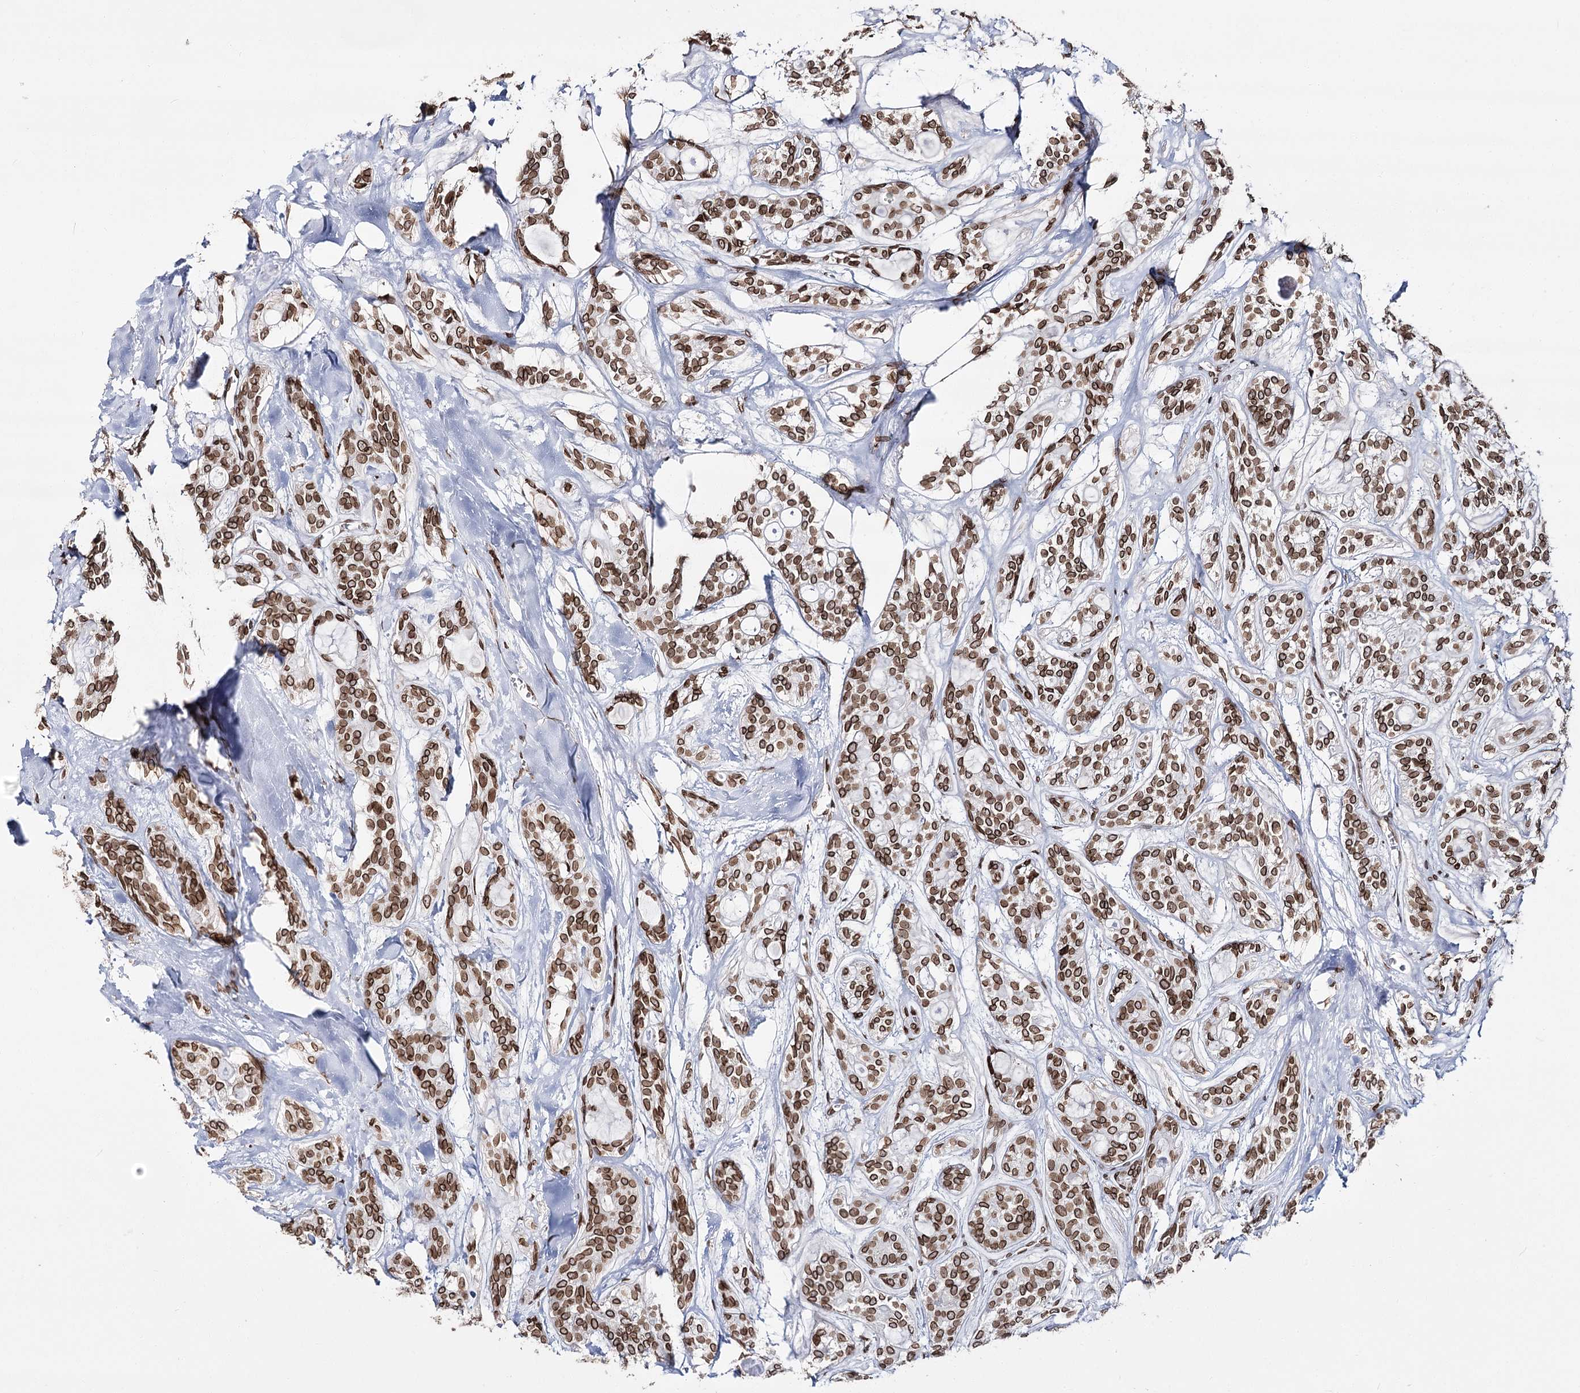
{"staining": {"intensity": "moderate", "quantity": ">75%", "location": "cytoplasmic/membranous,nuclear"}, "tissue": "head and neck cancer", "cell_type": "Tumor cells", "image_type": "cancer", "snomed": [{"axis": "morphology", "description": "Adenocarcinoma, NOS"}, {"axis": "topography", "description": "Head-Neck"}], "caption": "IHC staining of head and neck cancer (adenocarcinoma), which reveals medium levels of moderate cytoplasmic/membranous and nuclear expression in about >75% of tumor cells indicating moderate cytoplasmic/membranous and nuclear protein expression. The staining was performed using DAB (brown) for protein detection and nuclei were counterstained in hematoxylin (blue).", "gene": "KIAA0930", "patient": {"sex": "male", "age": 66}}